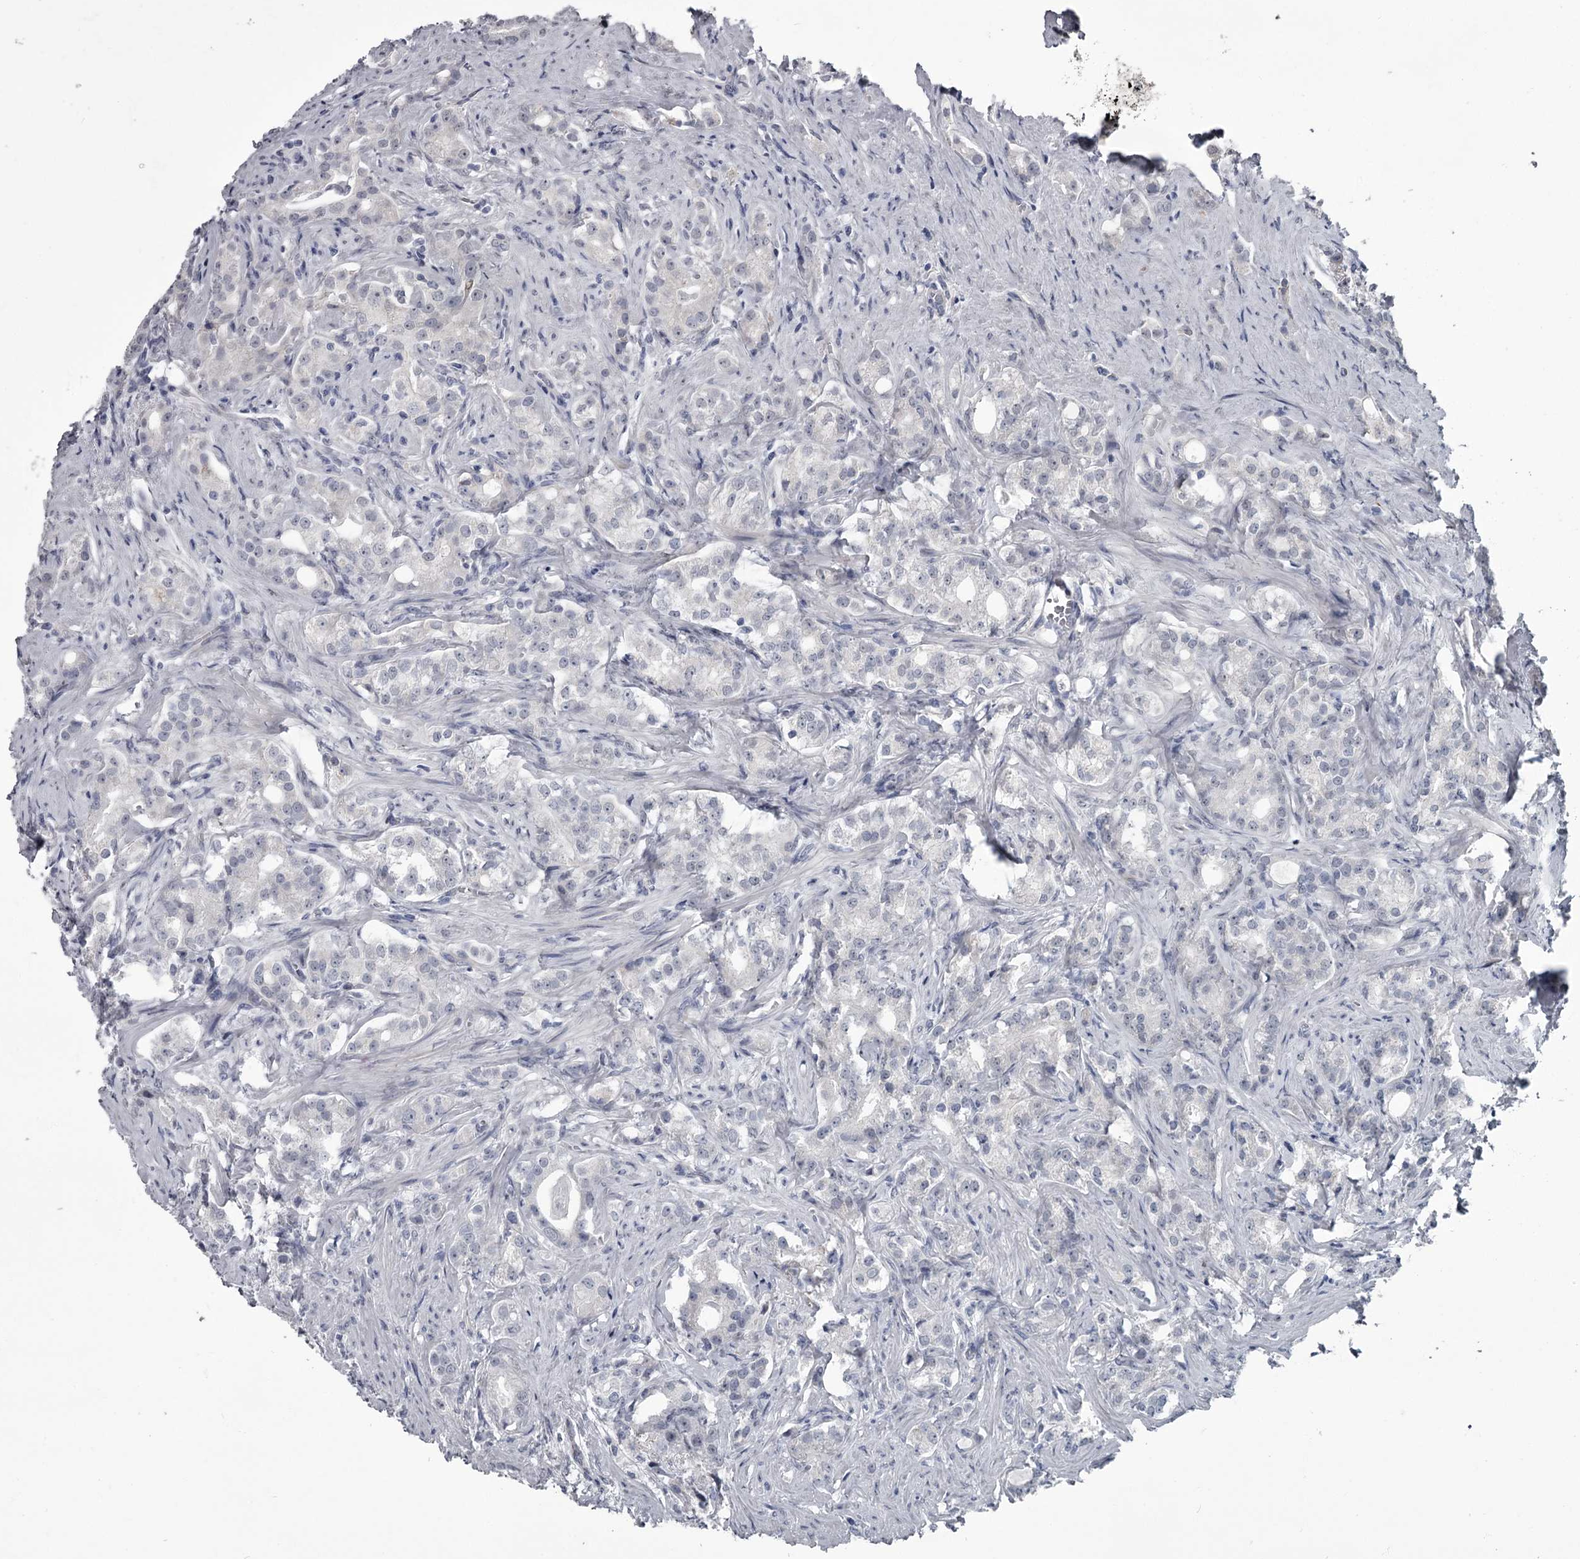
{"staining": {"intensity": "negative", "quantity": "none", "location": "none"}, "tissue": "prostate cancer", "cell_type": "Tumor cells", "image_type": "cancer", "snomed": [{"axis": "morphology", "description": "Adenocarcinoma, Low grade"}, {"axis": "topography", "description": "Prostate"}], "caption": "High magnification brightfield microscopy of prostate cancer (adenocarcinoma (low-grade)) stained with DAB (brown) and counterstained with hematoxylin (blue): tumor cells show no significant positivity.", "gene": "PRPF40B", "patient": {"sex": "male", "age": 71}}